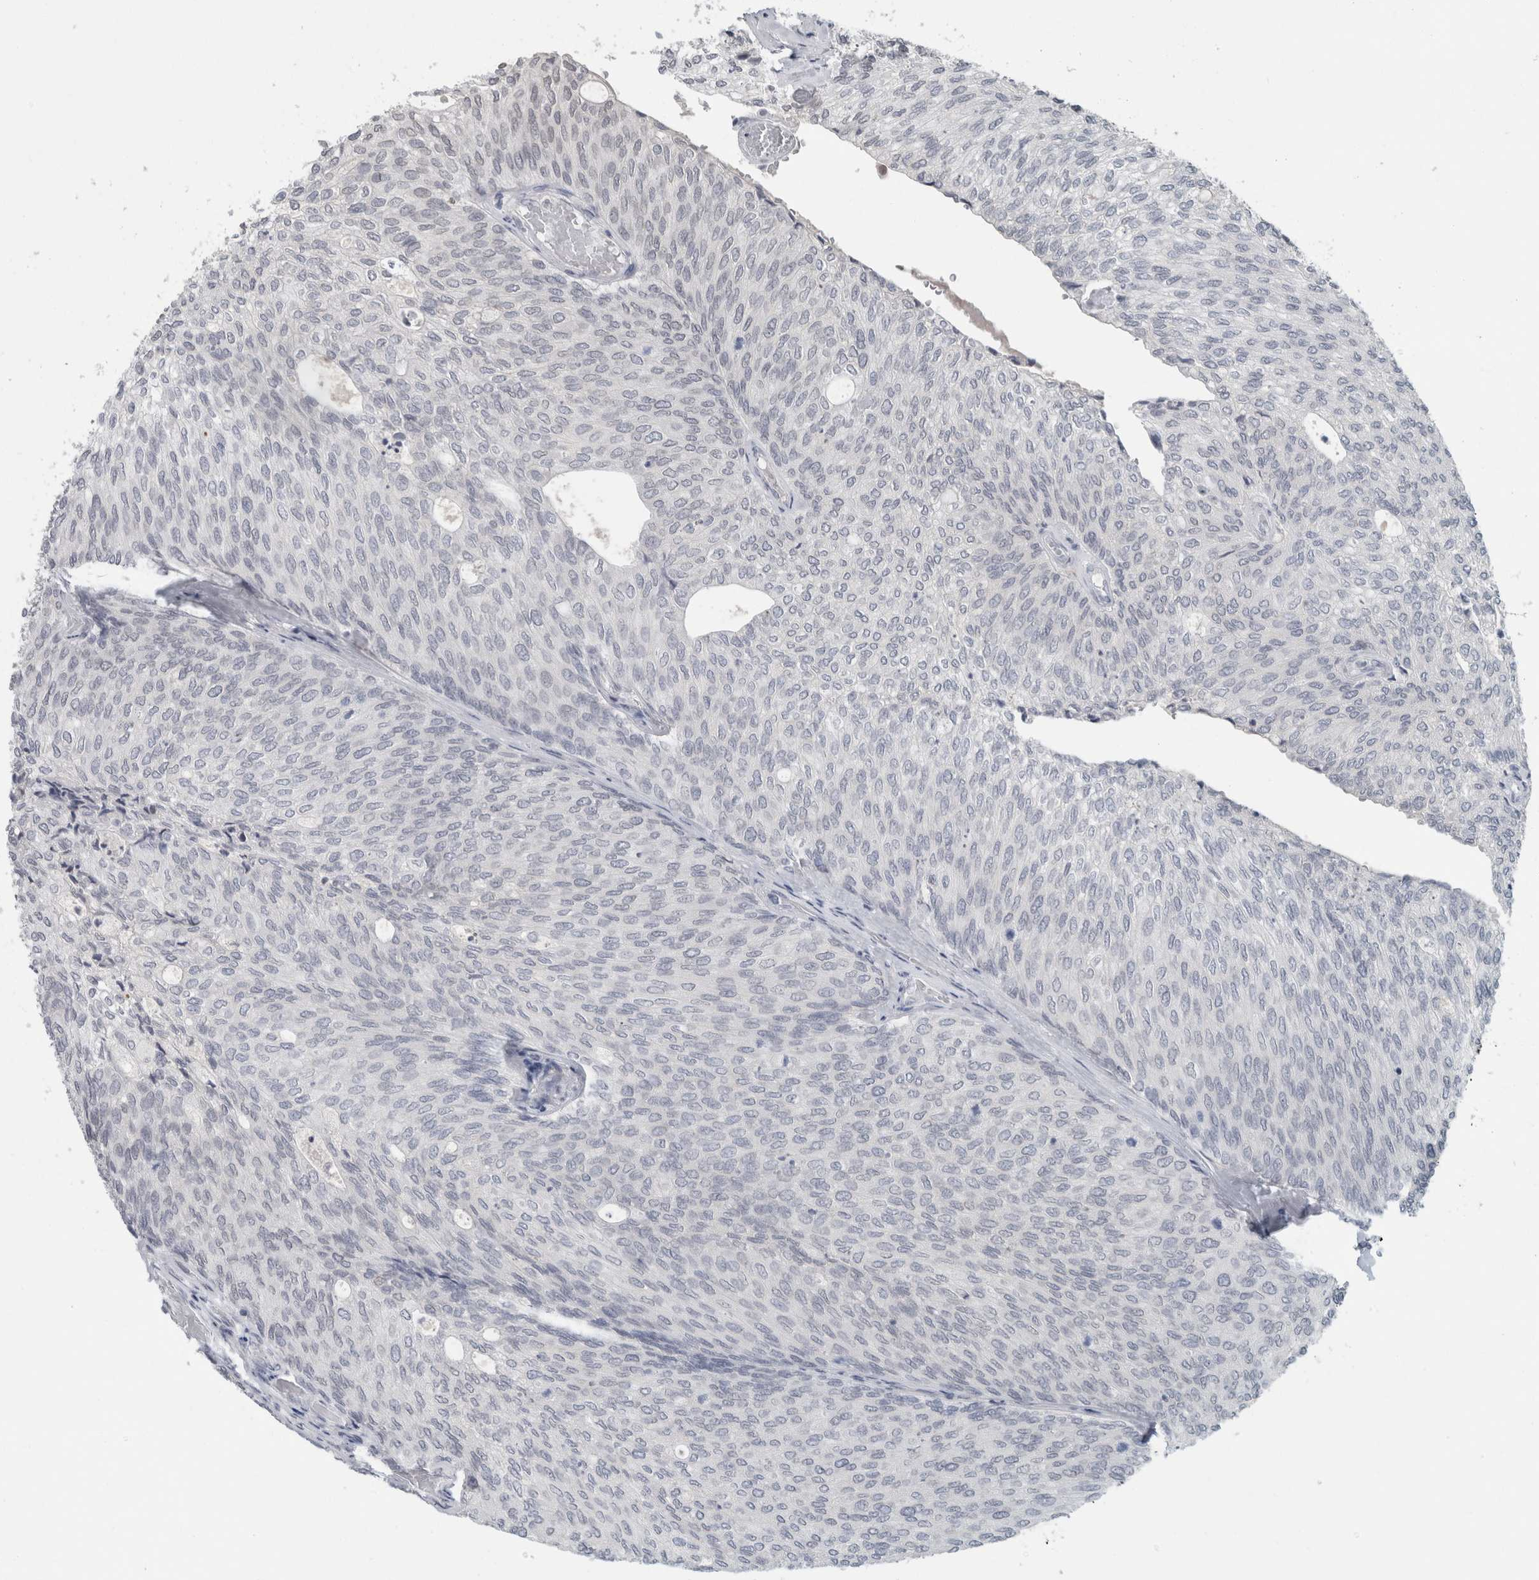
{"staining": {"intensity": "negative", "quantity": "none", "location": "none"}, "tissue": "urothelial cancer", "cell_type": "Tumor cells", "image_type": "cancer", "snomed": [{"axis": "morphology", "description": "Urothelial carcinoma, Low grade"}, {"axis": "topography", "description": "Urinary bladder"}], "caption": "Protein analysis of urothelial cancer displays no significant staining in tumor cells.", "gene": "ZNF770", "patient": {"sex": "female", "age": 79}}